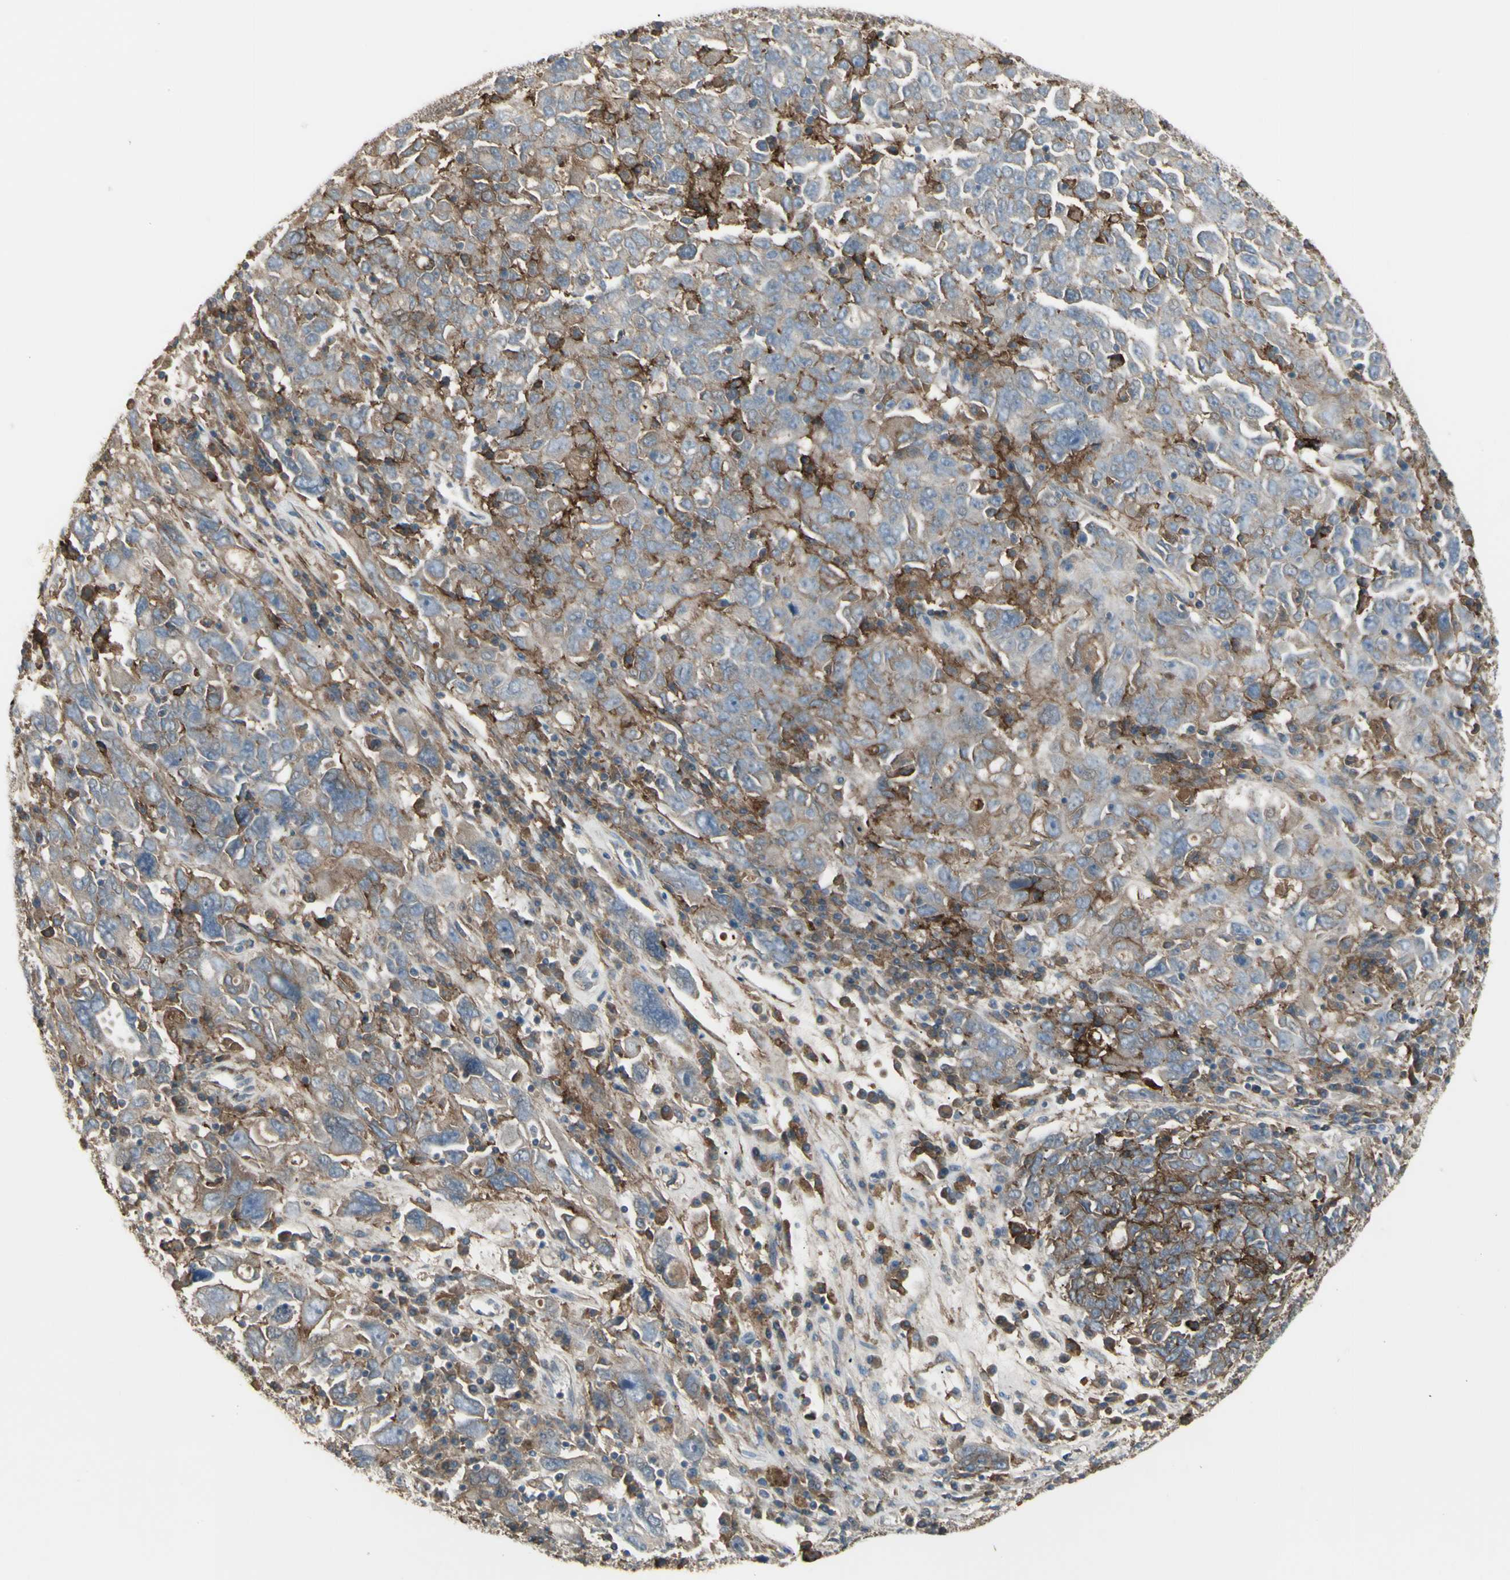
{"staining": {"intensity": "weak", "quantity": "25%-75%", "location": "cytoplasmic/membranous"}, "tissue": "ovarian cancer", "cell_type": "Tumor cells", "image_type": "cancer", "snomed": [{"axis": "morphology", "description": "Carcinoma, endometroid"}, {"axis": "topography", "description": "Ovary"}], "caption": "Immunohistochemical staining of human endometroid carcinoma (ovarian) reveals low levels of weak cytoplasmic/membranous protein positivity in approximately 25%-75% of tumor cells. Using DAB (brown) and hematoxylin (blue) stains, captured at high magnification using brightfield microscopy.", "gene": "CD276", "patient": {"sex": "female", "age": 62}}